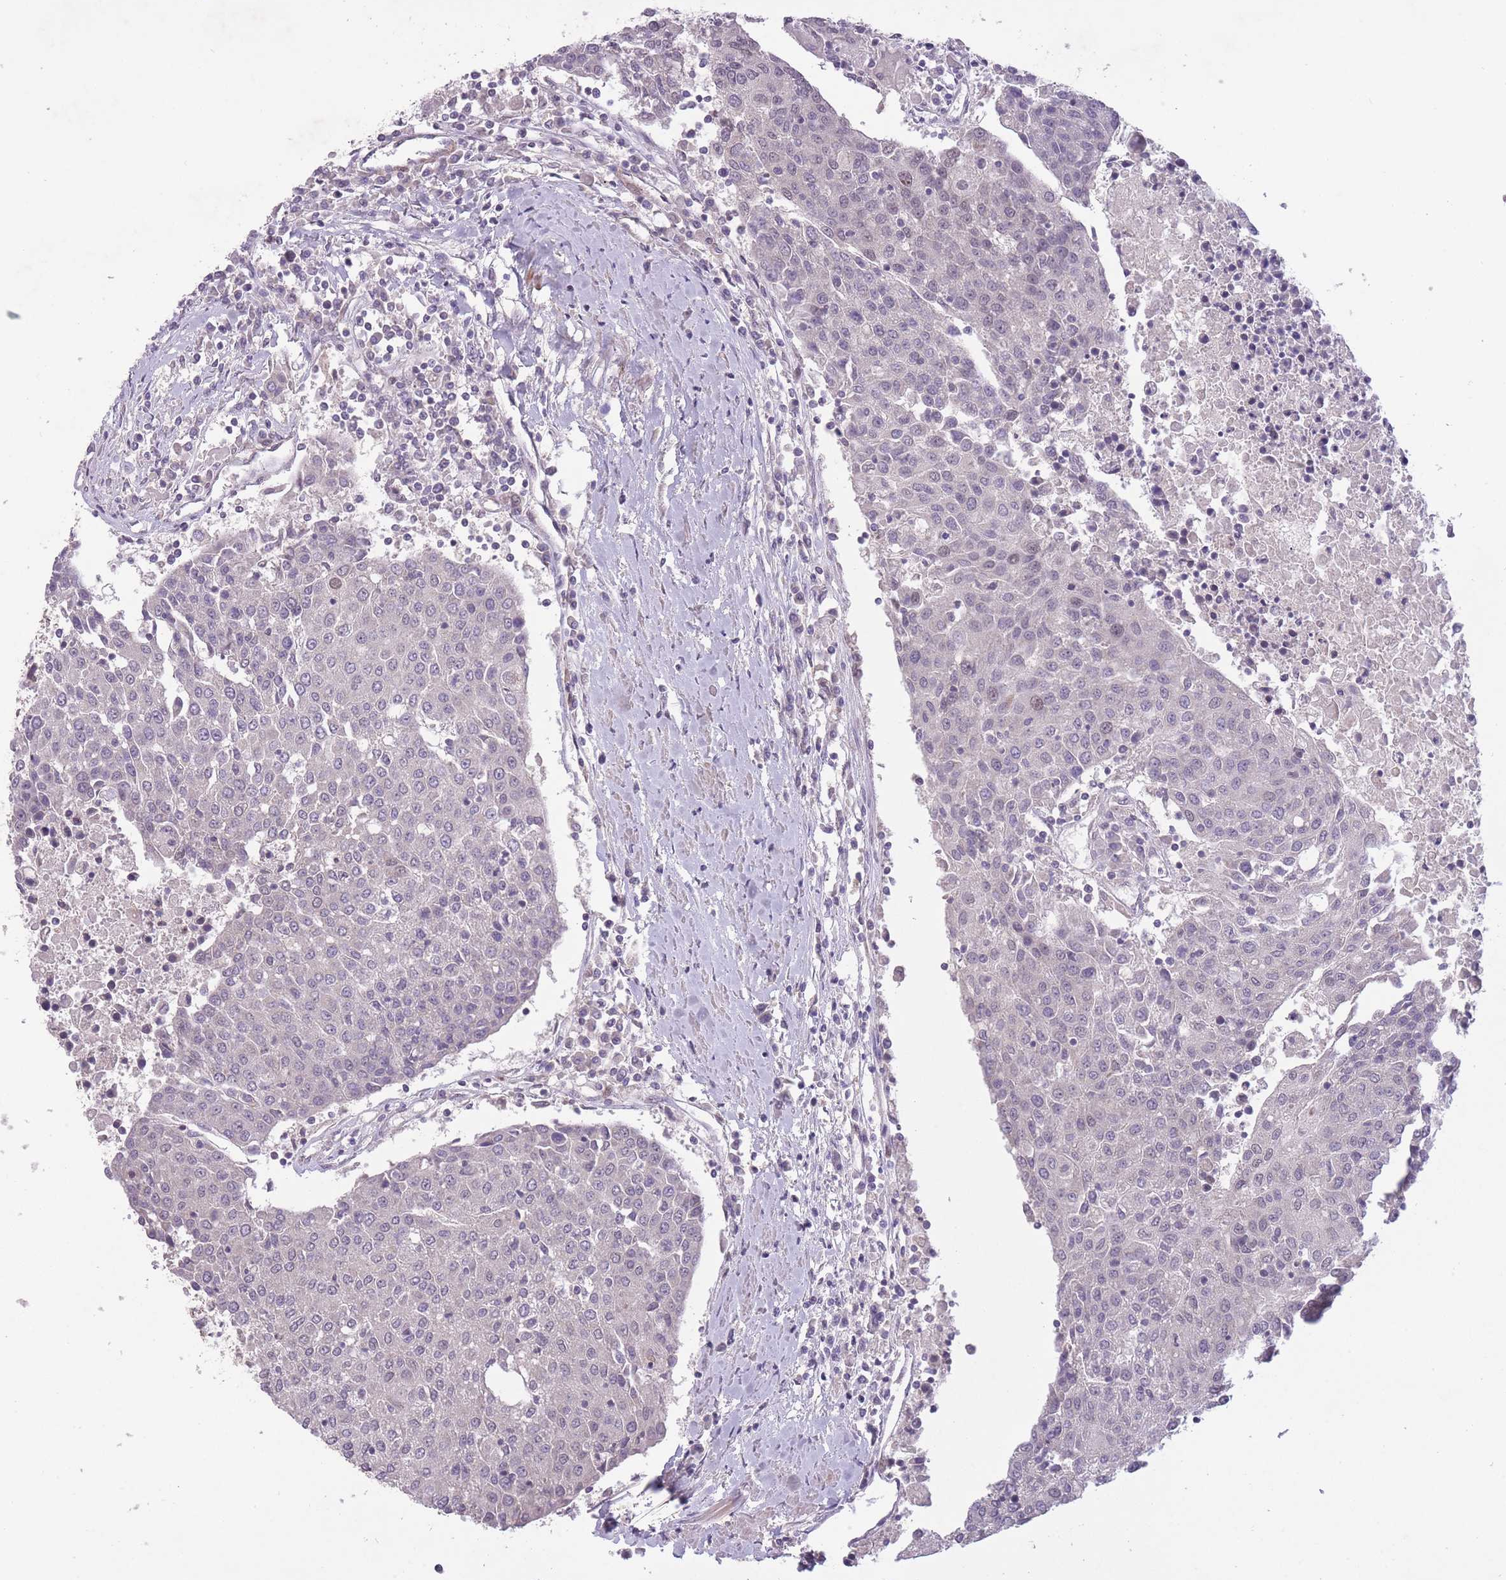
{"staining": {"intensity": "negative", "quantity": "none", "location": "none"}, "tissue": "urothelial cancer", "cell_type": "Tumor cells", "image_type": "cancer", "snomed": [{"axis": "morphology", "description": "Urothelial carcinoma, High grade"}, {"axis": "topography", "description": "Urinary bladder"}], "caption": "Immunohistochemistry photomicrograph of neoplastic tissue: high-grade urothelial carcinoma stained with DAB (3,3'-diaminobenzidine) exhibits no significant protein positivity in tumor cells.", "gene": "CBX6", "patient": {"sex": "female", "age": 85}}